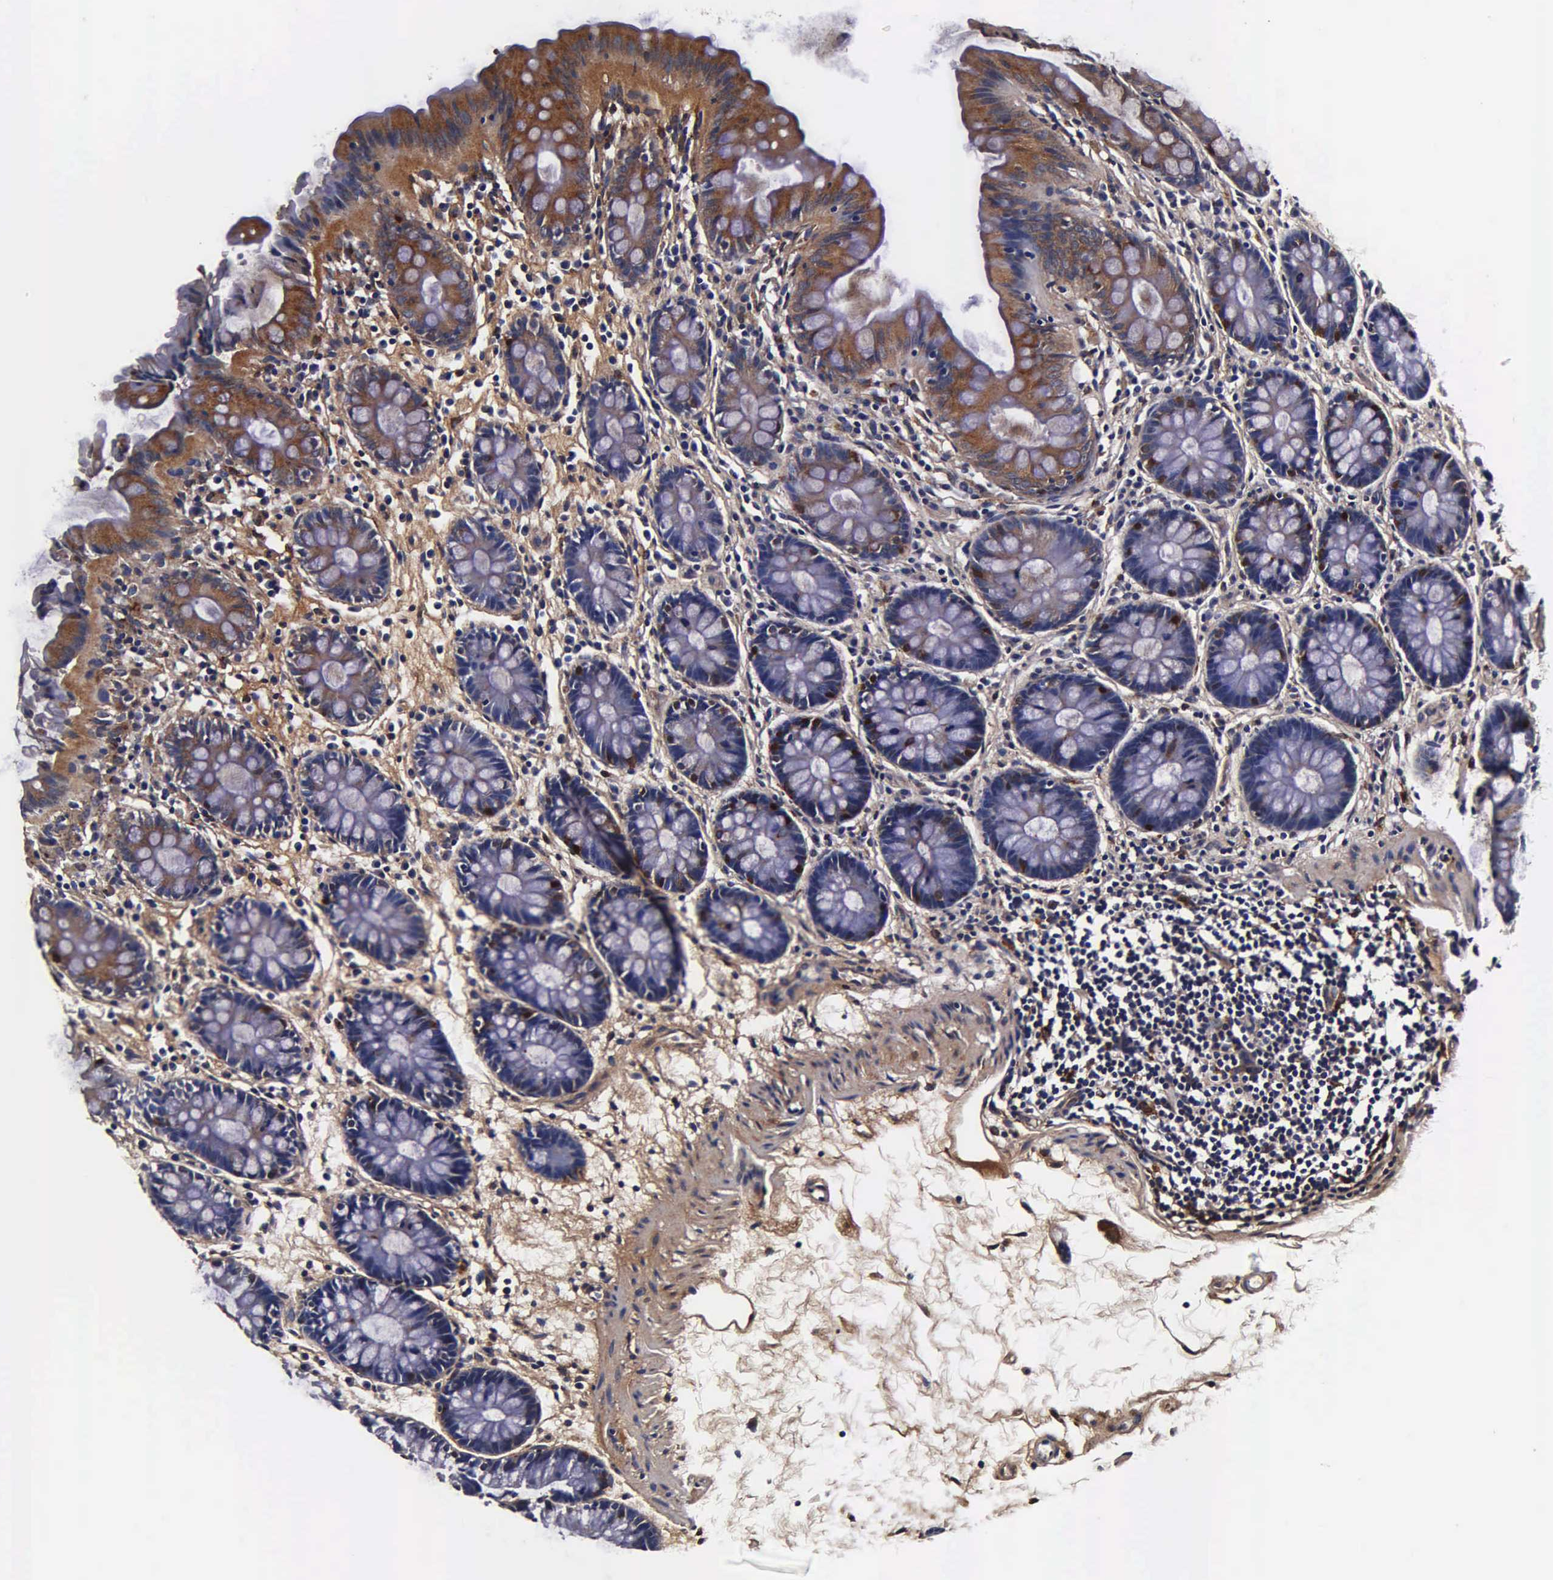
{"staining": {"intensity": "moderate", "quantity": ">75%", "location": "cytoplasmic/membranous,nuclear"}, "tissue": "colon", "cell_type": "Endothelial cells", "image_type": "normal", "snomed": [{"axis": "morphology", "description": "Normal tissue, NOS"}, {"axis": "topography", "description": "Colon"}], "caption": "Immunohistochemical staining of benign human colon shows >75% levels of moderate cytoplasmic/membranous,nuclear protein staining in about >75% of endothelial cells.", "gene": "CST3", "patient": {"sex": "female", "age": 52}}